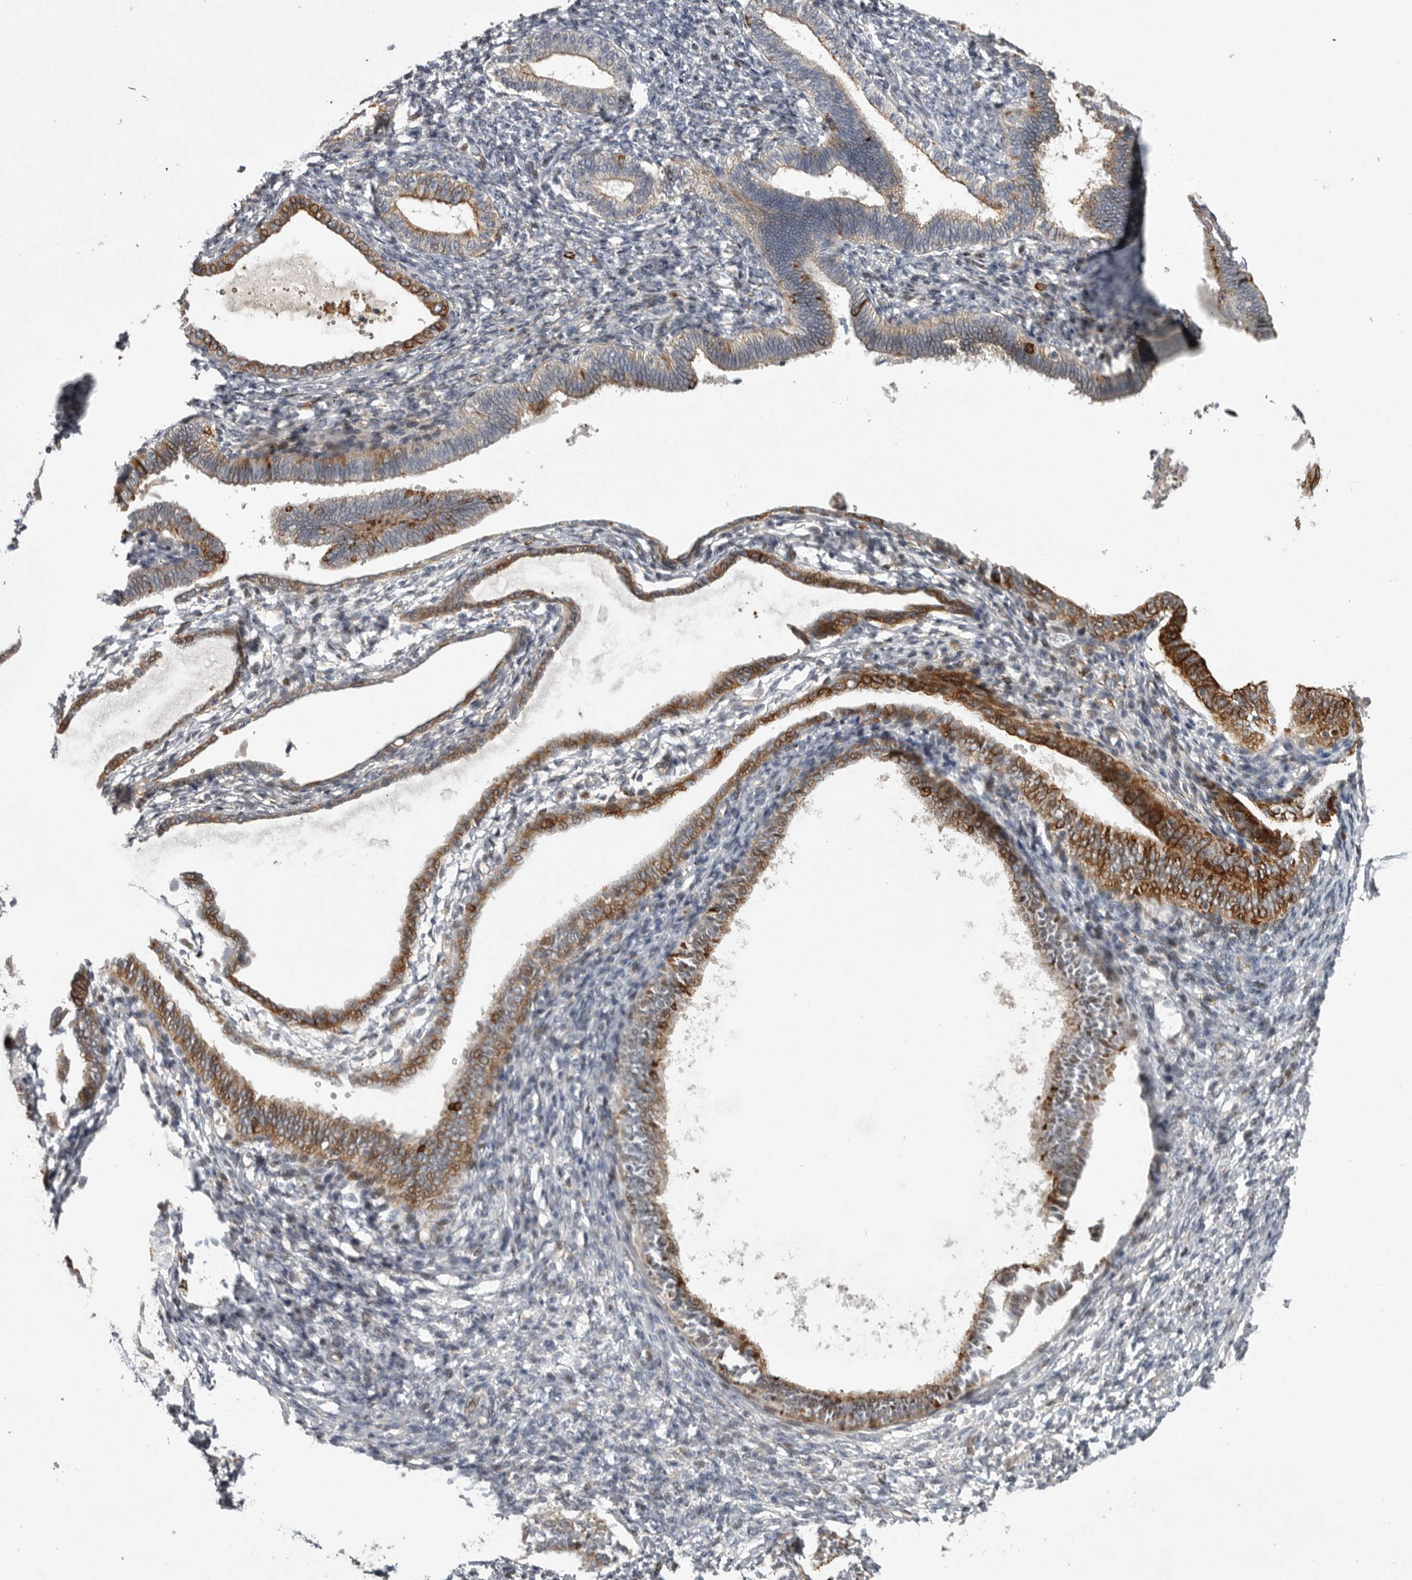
{"staining": {"intensity": "negative", "quantity": "none", "location": "none"}, "tissue": "endometrium", "cell_type": "Cells in endometrial stroma", "image_type": "normal", "snomed": [{"axis": "morphology", "description": "Normal tissue, NOS"}, {"axis": "topography", "description": "Endometrium"}], "caption": "The image demonstrates no staining of cells in endometrial stroma in unremarkable endometrium.", "gene": "MPDZ", "patient": {"sex": "female", "age": 77}}